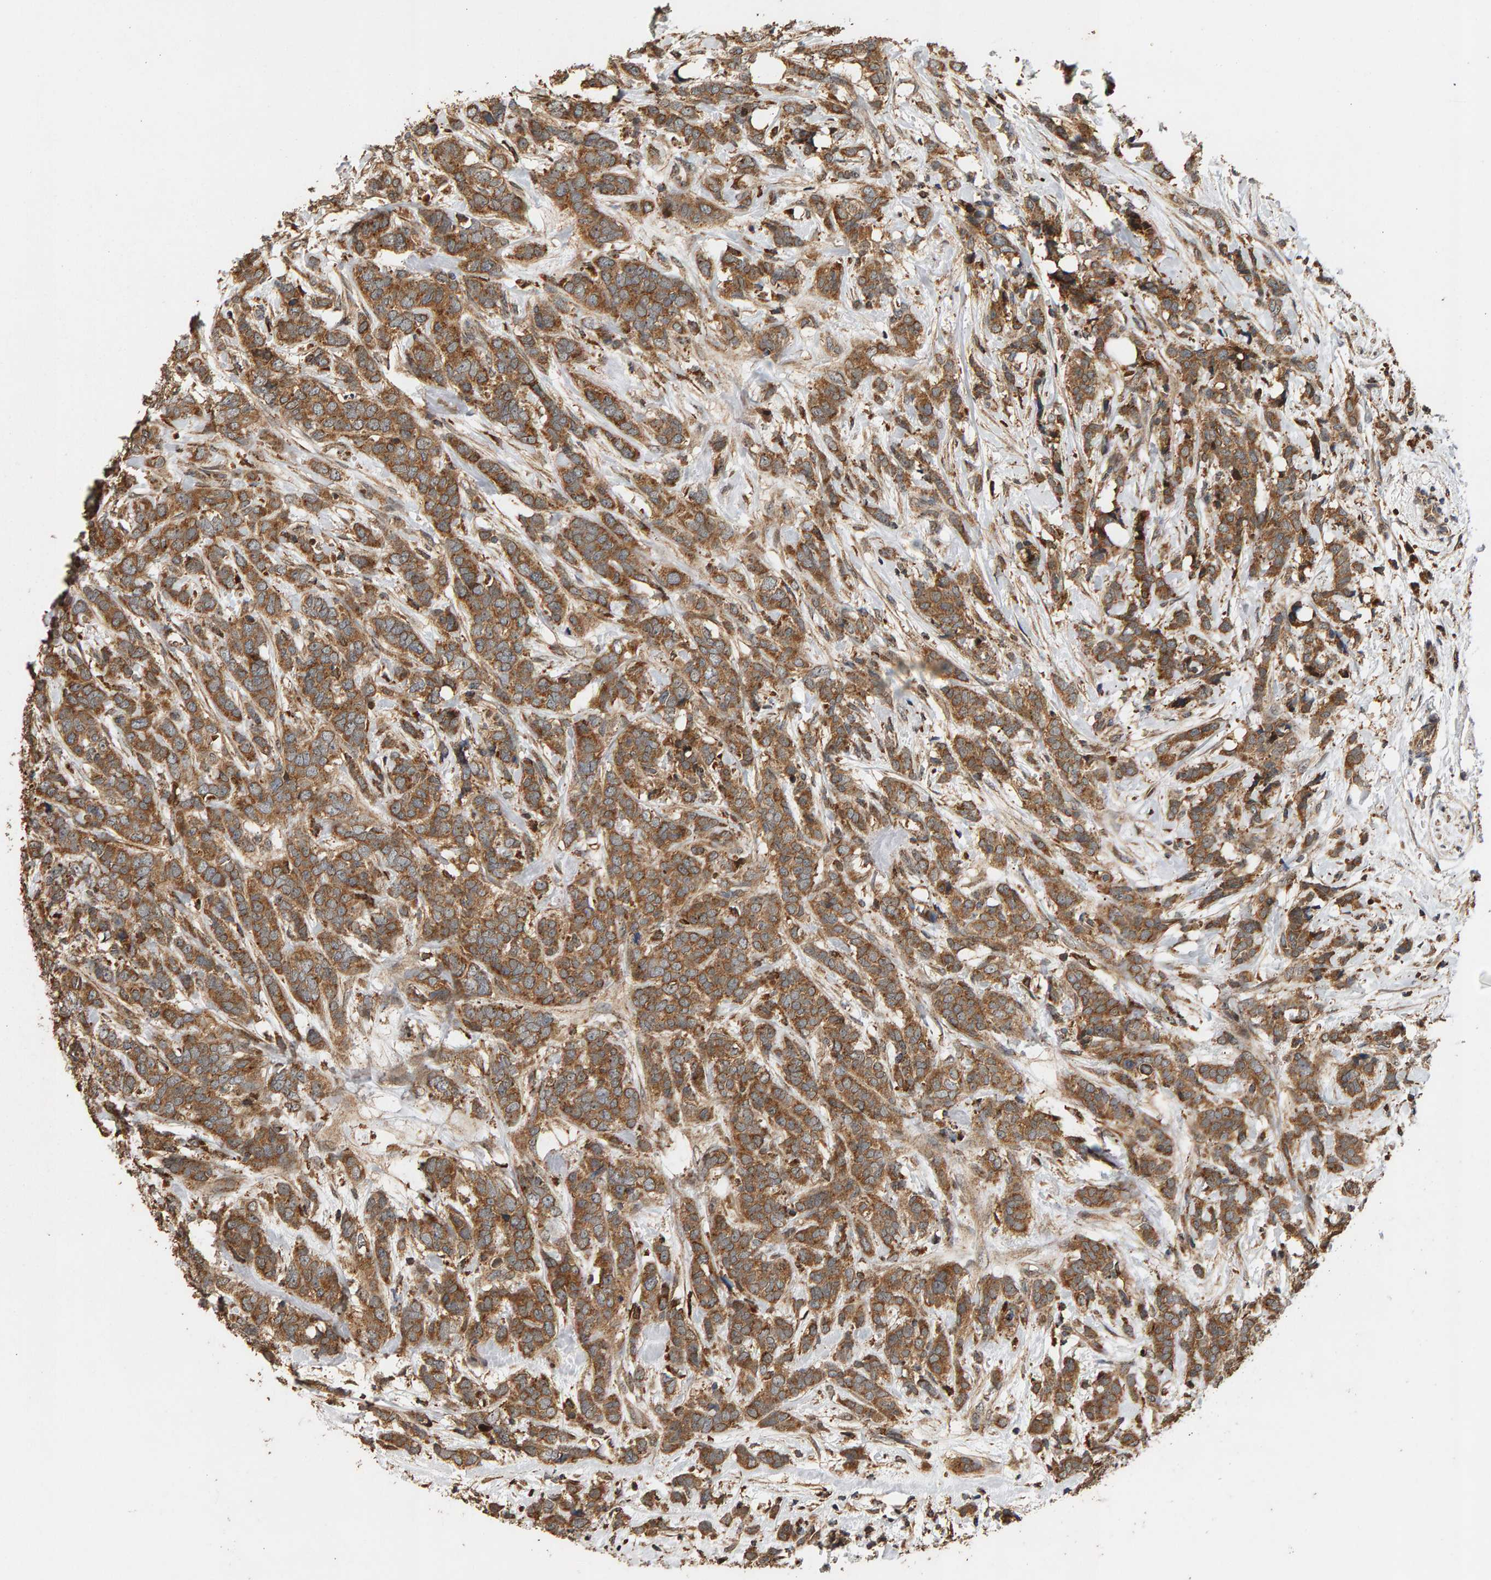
{"staining": {"intensity": "moderate", "quantity": ">75%", "location": "cytoplasmic/membranous"}, "tissue": "breast cancer", "cell_type": "Tumor cells", "image_type": "cancer", "snomed": [{"axis": "morphology", "description": "Lobular carcinoma"}, {"axis": "topography", "description": "Skin"}, {"axis": "topography", "description": "Breast"}], "caption": "Brown immunohistochemical staining in human breast cancer (lobular carcinoma) reveals moderate cytoplasmic/membranous staining in approximately >75% of tumor cells.", "gene": "GSTK1", "patient": {"sex": "female", "age": 46}}